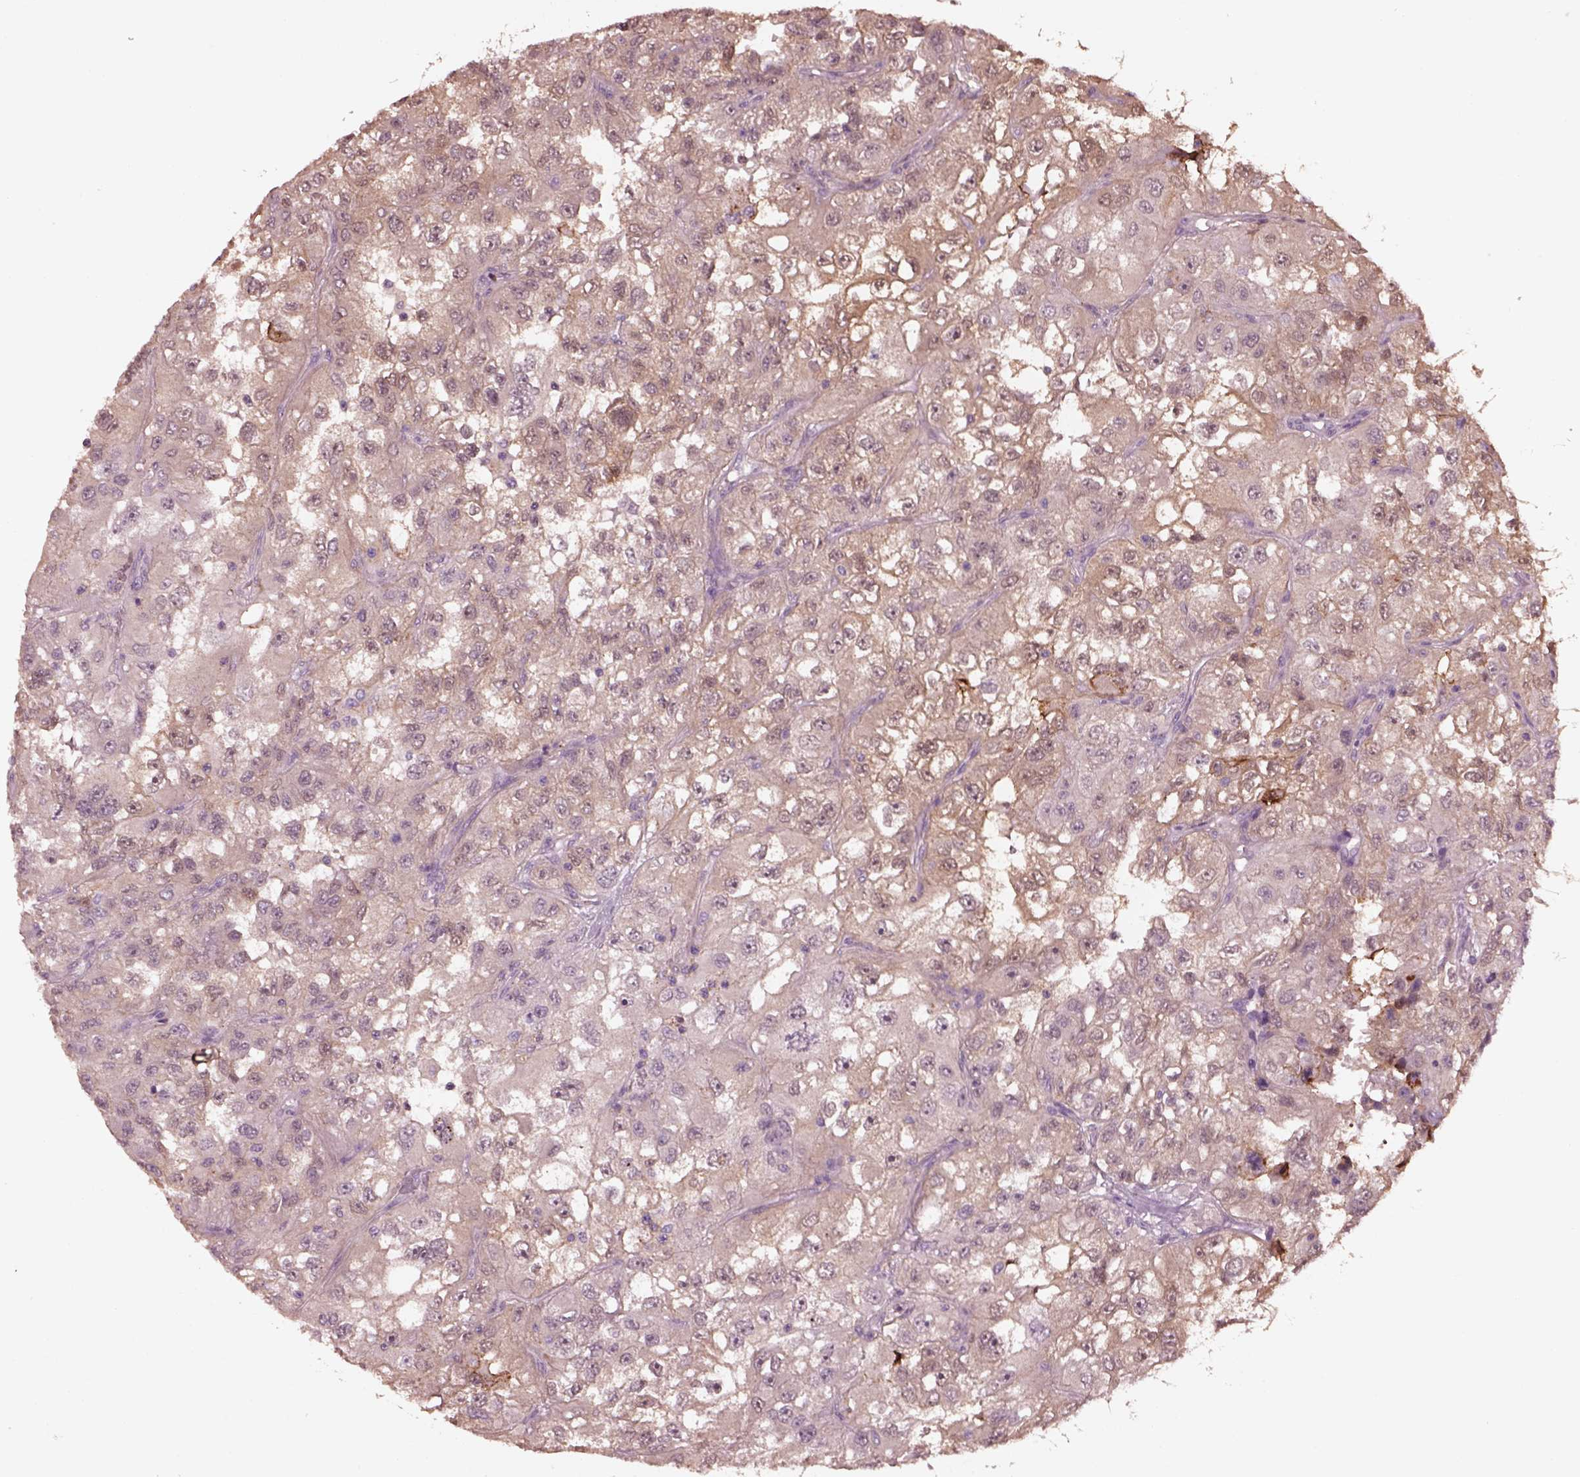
{"staining": {"intensity": "negative", "quantity": "none", "location": "none"}, "tissue": "renal cancer", "cell_type": "Tumor cells", "image_type": "cancer", "snomed": [{"axis": "morphology", "description": "Adenocarcinoma, NOS"}, {"axis": "topography", "description": "Kidney"}], "caption": "A histopathology image of renal adenocarcinoma stained for a protein demonstrates no brown staining in tumor cells.", "gene": "SRI", "patient": {"sex": "male", "age": 64}}